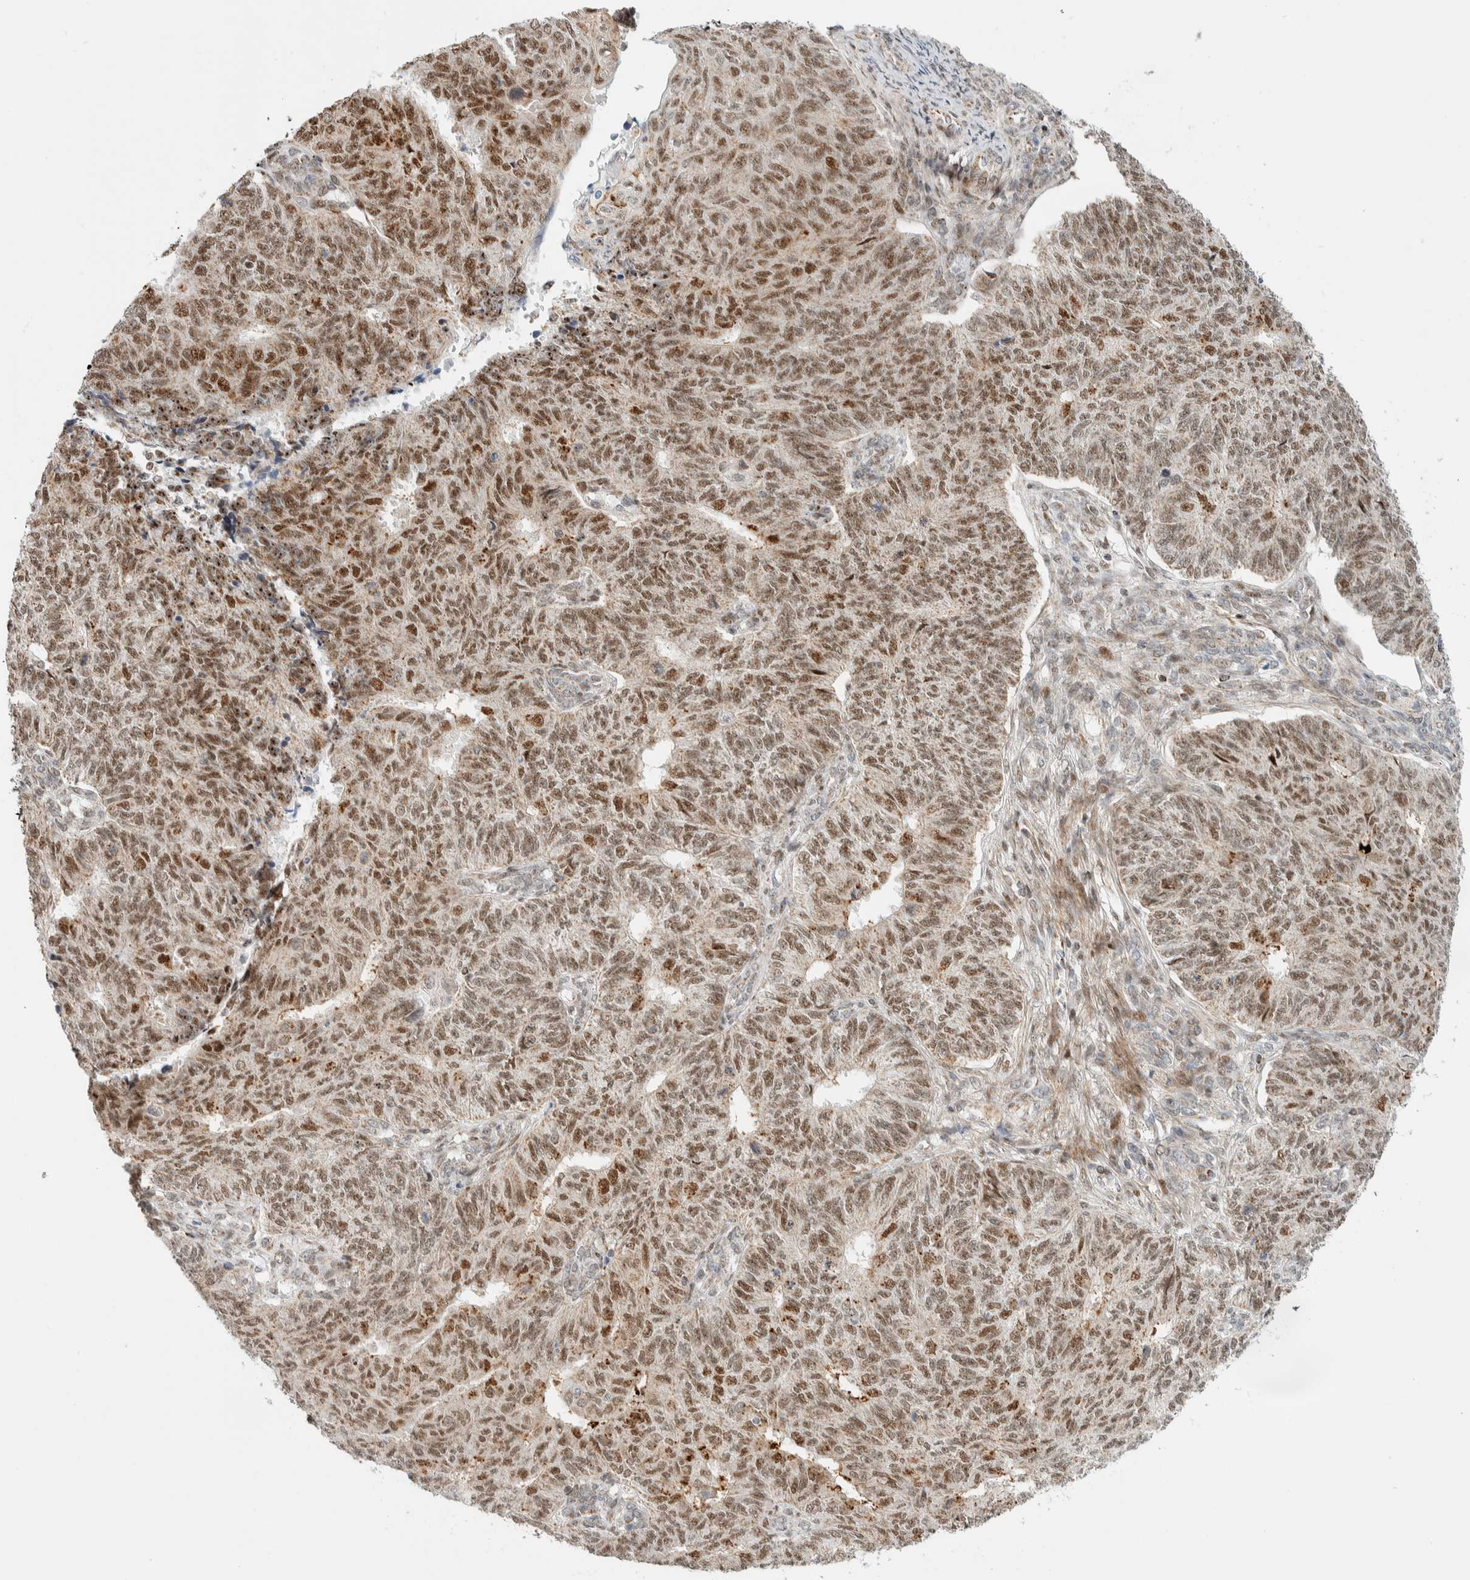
{"staining": {"intensity": "moderate", "quantity": ">75%", "location": "cytoplasmic/membranous"}, "tissue": "endometrial cancer", "cell_type": "Tumor cells", "image_type": "cancer", "snomed": [{"axis": "morphology", "description": "Adenocarcinoma, NOS"}, {"axis": "topography", "description": "Endometrium"}], "caption": "A medium amount of moderate cytoplasmic/membranous expression is identified in about >75% of tumor cells in adenocarcinoma (endometrial) tissue.", "gene": "TSPAN32", "patient": {"sex": "female", "age": 32}}